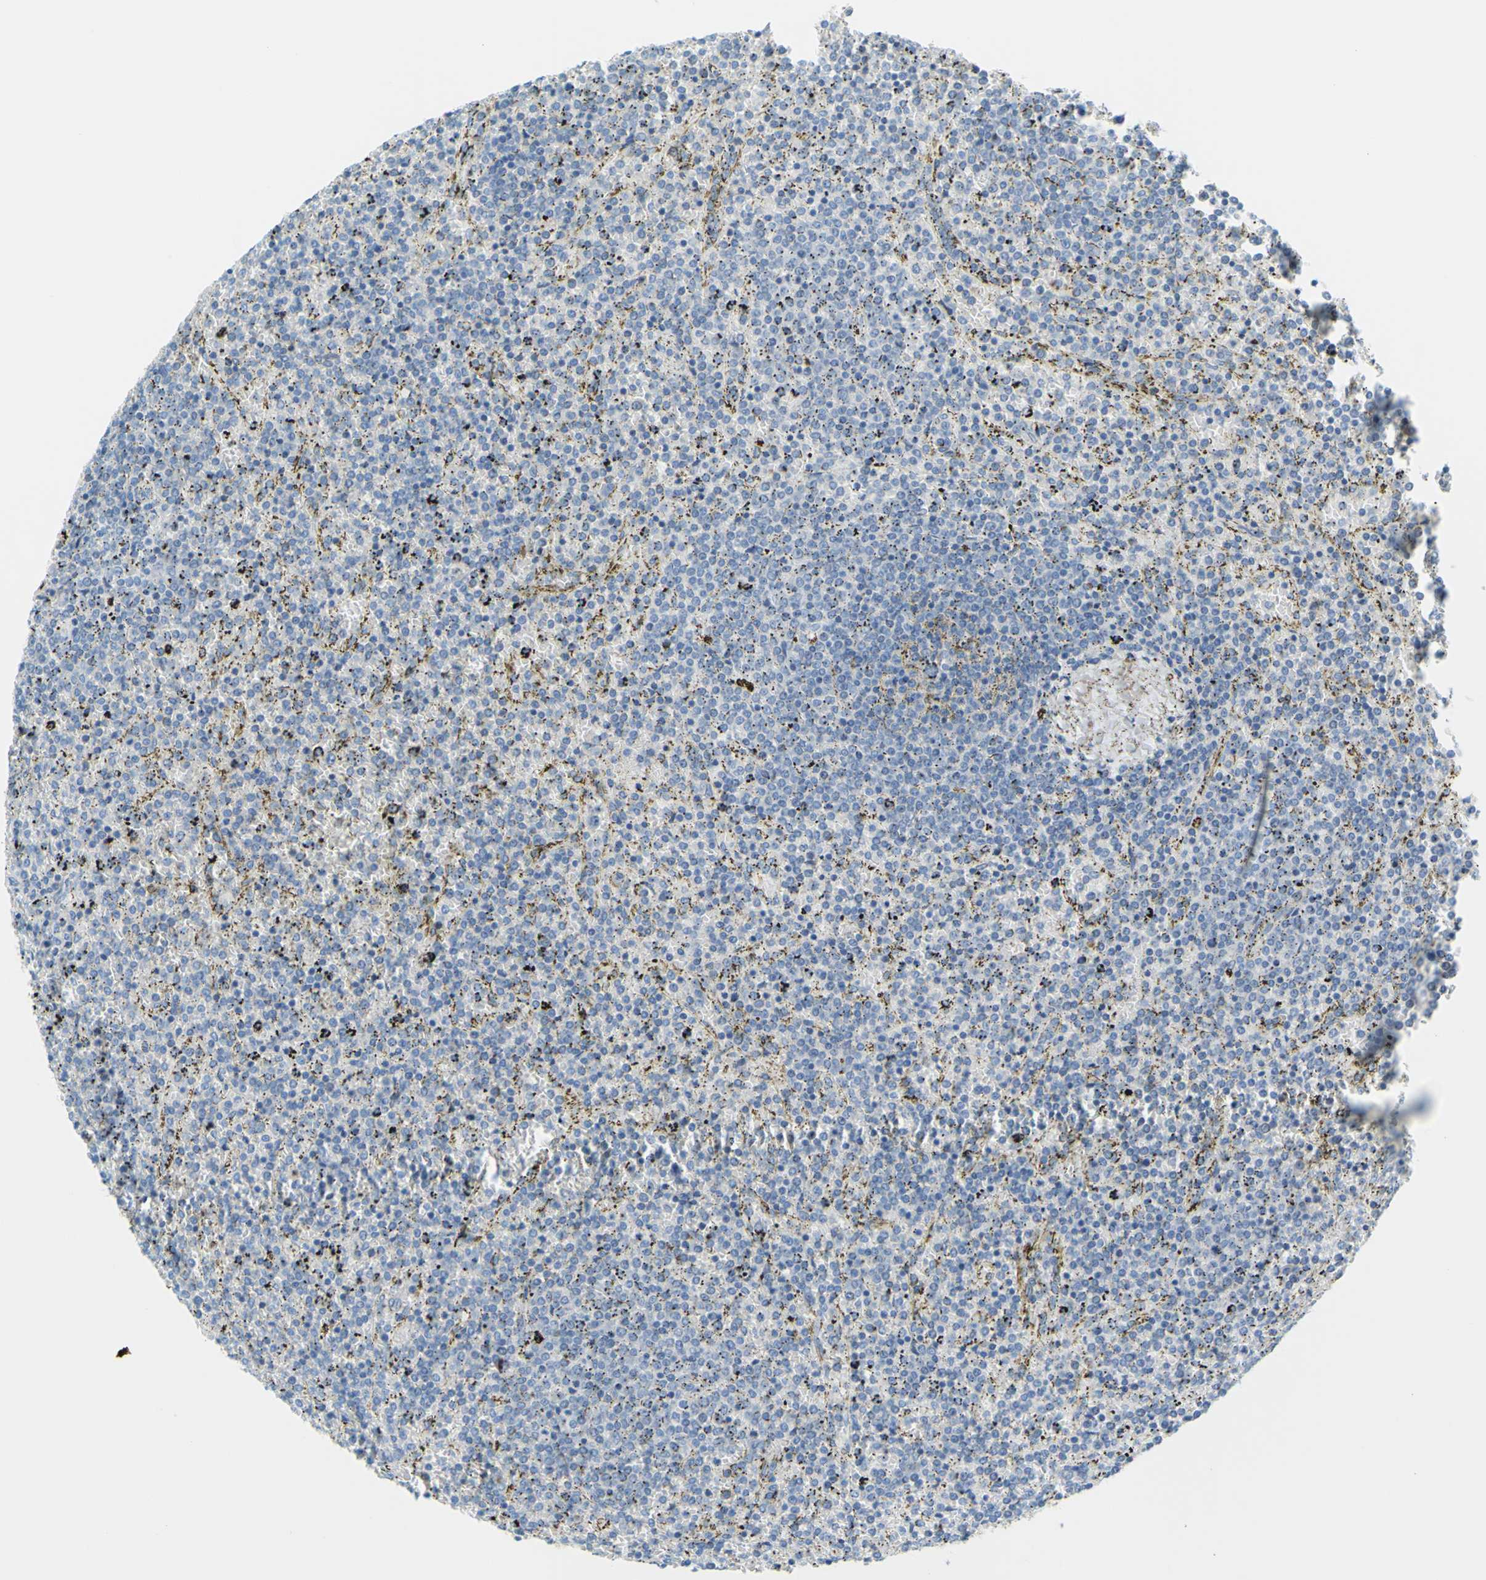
{"staining": {"intensity": "negative", "quantity": "none", "location": "none"}, "tissue": "lymphoma", "cell_type": "Tumor cells", "image_type": "cancer", "snomed": [{"axis": "morphology", "description": "Malignant lymphoma, non-Hodgkin's type, Low grade"}, {"axis": "topography", "description": "Spleen"}], "caption": "This is a histopathology image of immunohistochemistry (IHC) staining of lymphoma, which shows no staining in tumor cells.", "gene": "SLC1A2", "patient": {"sex": "female", "age": 77}}